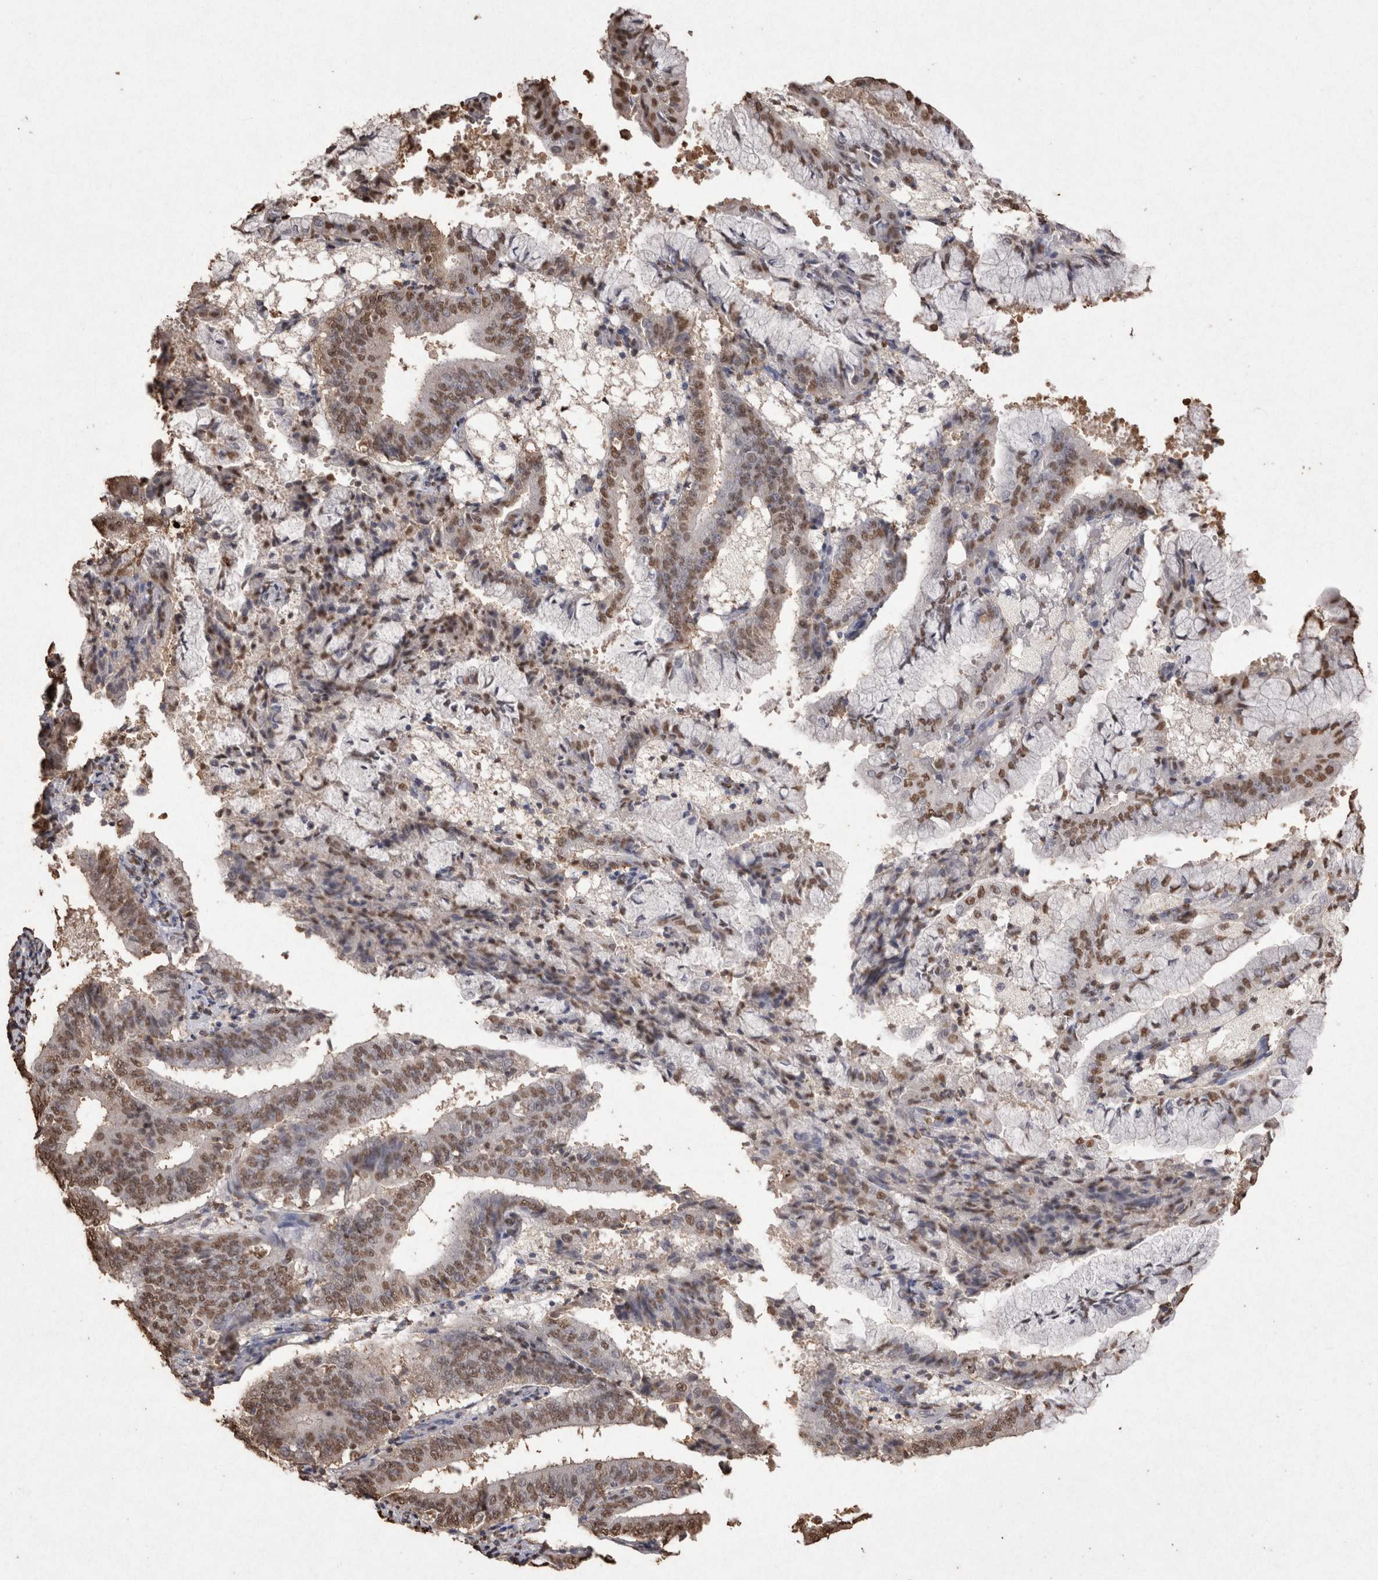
{"staining": {"intensity": "moderate", "quantity": ">75%", "location": "nuclear"}, "tissue": "endometrial cancer", "cell_type": "Tumor cells", "image_type": "cancer", "snomed": [{"axis": "morphology", "description": "Adenocarcinoma, NOS"}, {"axis": "topography", "description": "Endometrium"}], "caption": "IHC staining of endometrial cancer, which displays medium levels of moderate nuclear positivity in about >75% of tumor cells indicating moderate nuclear protein staining. The staining was performed using DAB (3,3'-diaminobenzidine) (brown) for protein detection and nuclei were counterstained in hematoxylin (blue).", "gene": "POU5F1", "patient": {"sex": "female", "age": 63}}